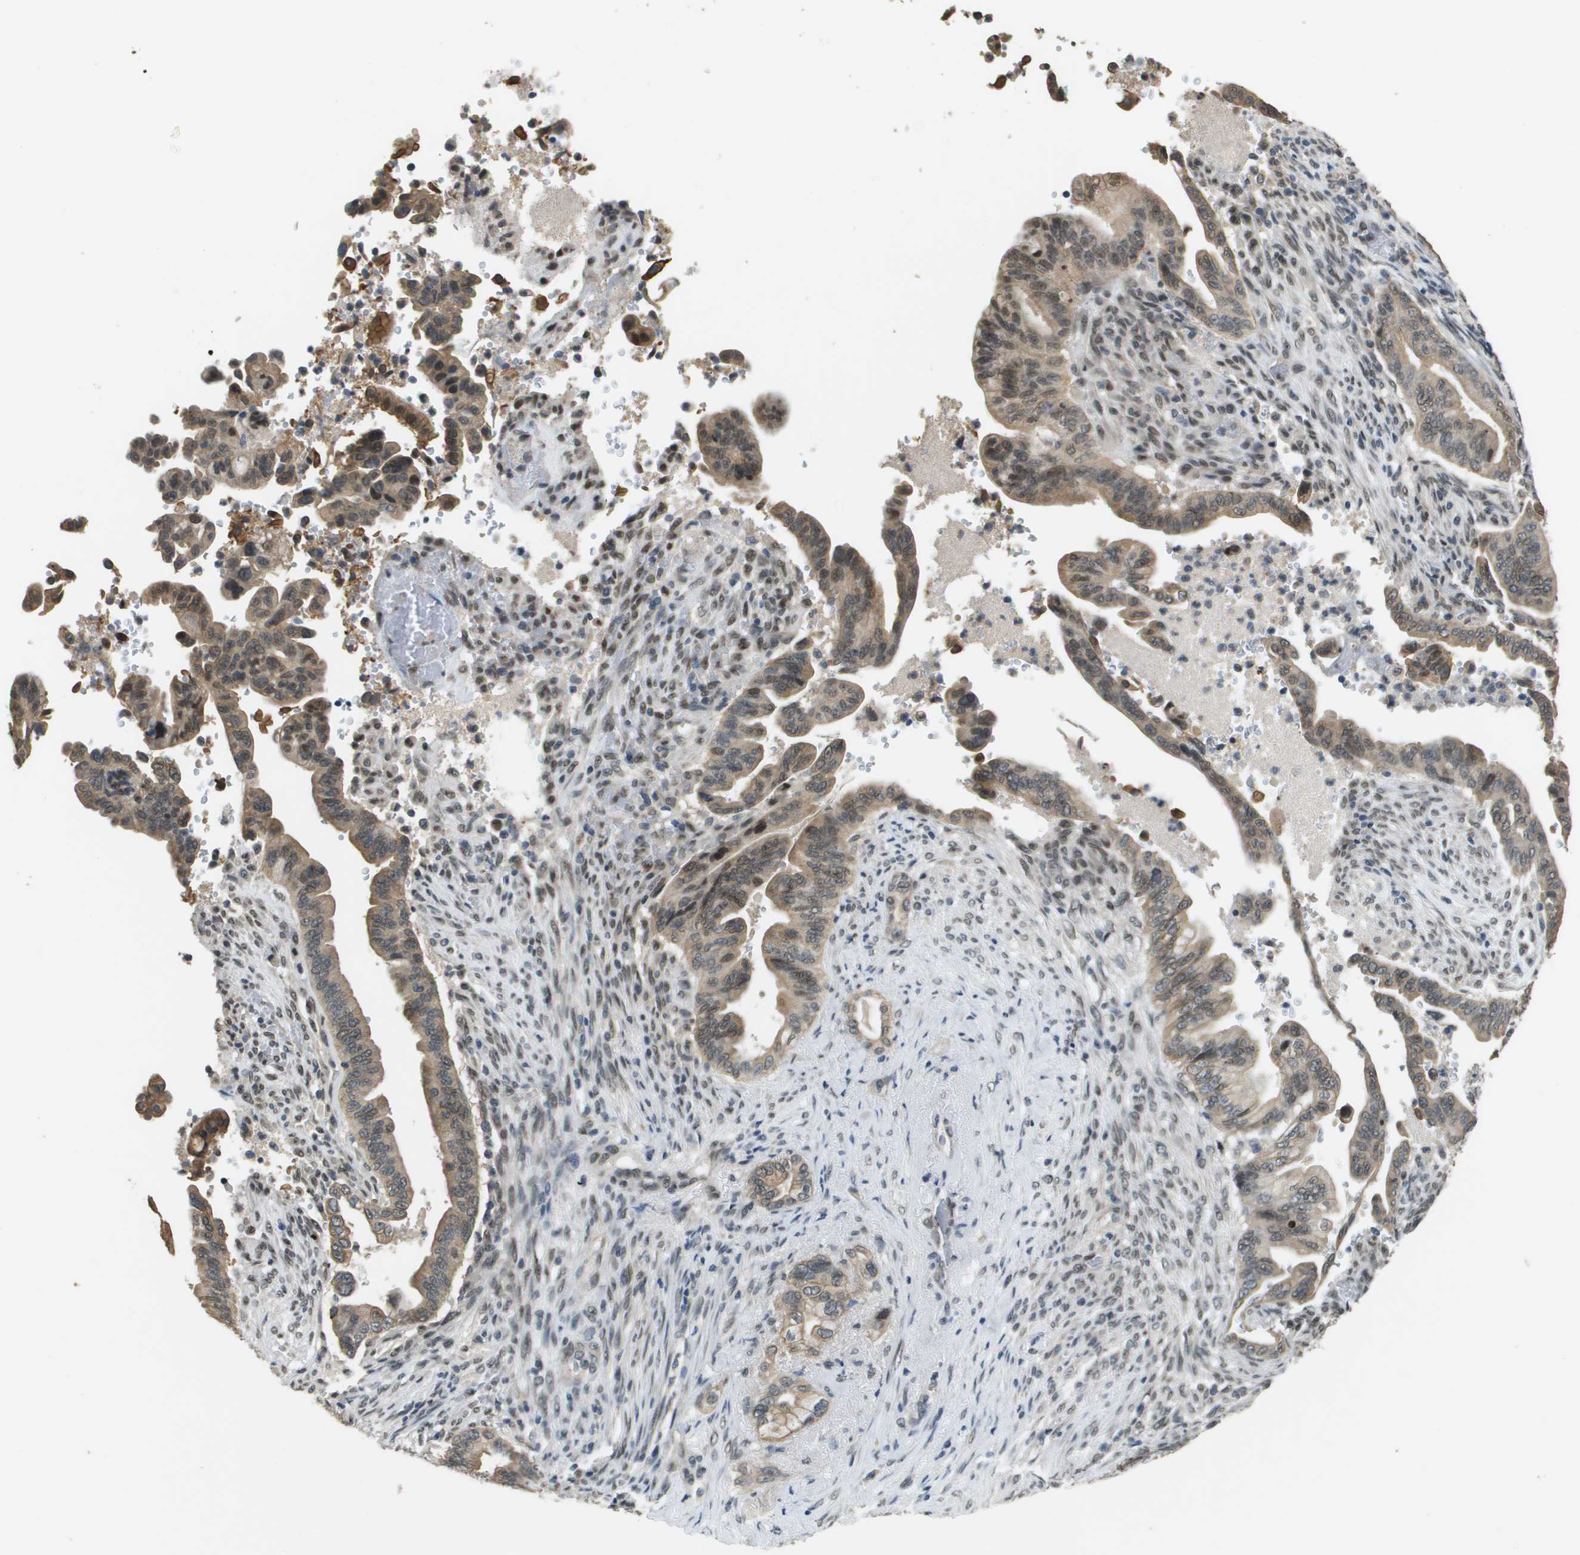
{"staining": {"intensity": "moderate", "quantity": ">75%", "location": "cytoplasmic/membranous,nuclear"}, "tissue": "pancreatic cancer", "cell_type": "Tumor cells", "image_type": "cancer", "snomed": [{"axis": "morphology", "description": "Adenocarcinoma, NOS"}, {"axis": "topography", "description": "Pancreas"}], "caption": "Immunohistochemical staining of pancreatic cancer (adenocarcinoma) reveals medium levels of moderate cytoplasmic/membranous and nuclear protein staining in approximately >75% of tumor cells. (DAB (3,3'-diaminobenzidine) = brown stain, brightfield microscopy at high magnification).", "gene": "FANCC", "patient": {"sex": "male", "age": 70}}